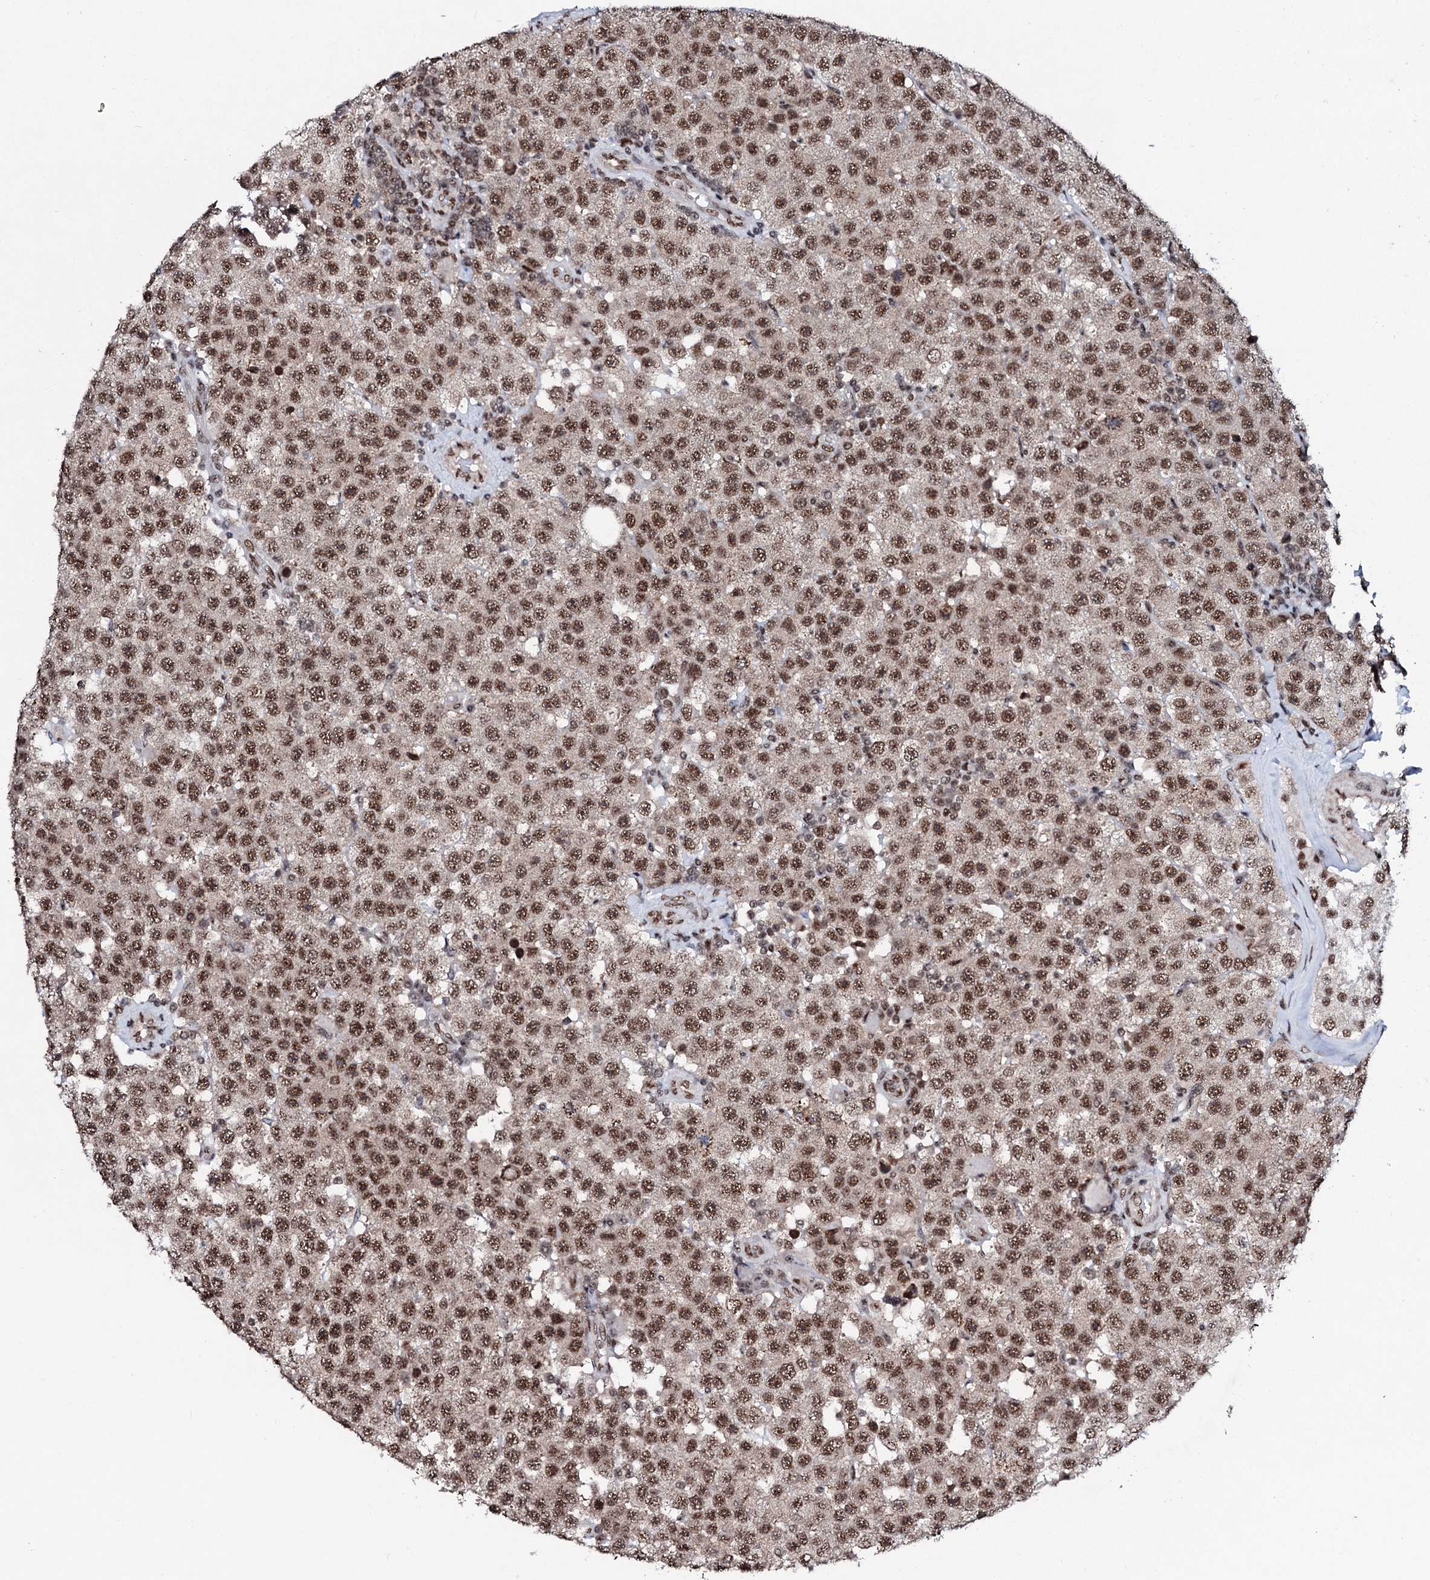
{"staining": {"intensity": "moderate", "quantity": ">75%", "location": "nuclear"}, "tissue": "testis cancer", "cell_type": "Tumor cells", "image_type": "cancer", "snomed": [{"axis": "morphology", "description": "Seminoma, NOS"}, {"axis": "topography", "description": "Testis"}], "caption": "An image of human testis cancer stained for a protein shows moderate nuclear brown staining in tumor cells.", "gene": "PRPF18", "patient": {"sex": "male", "age": 28}}